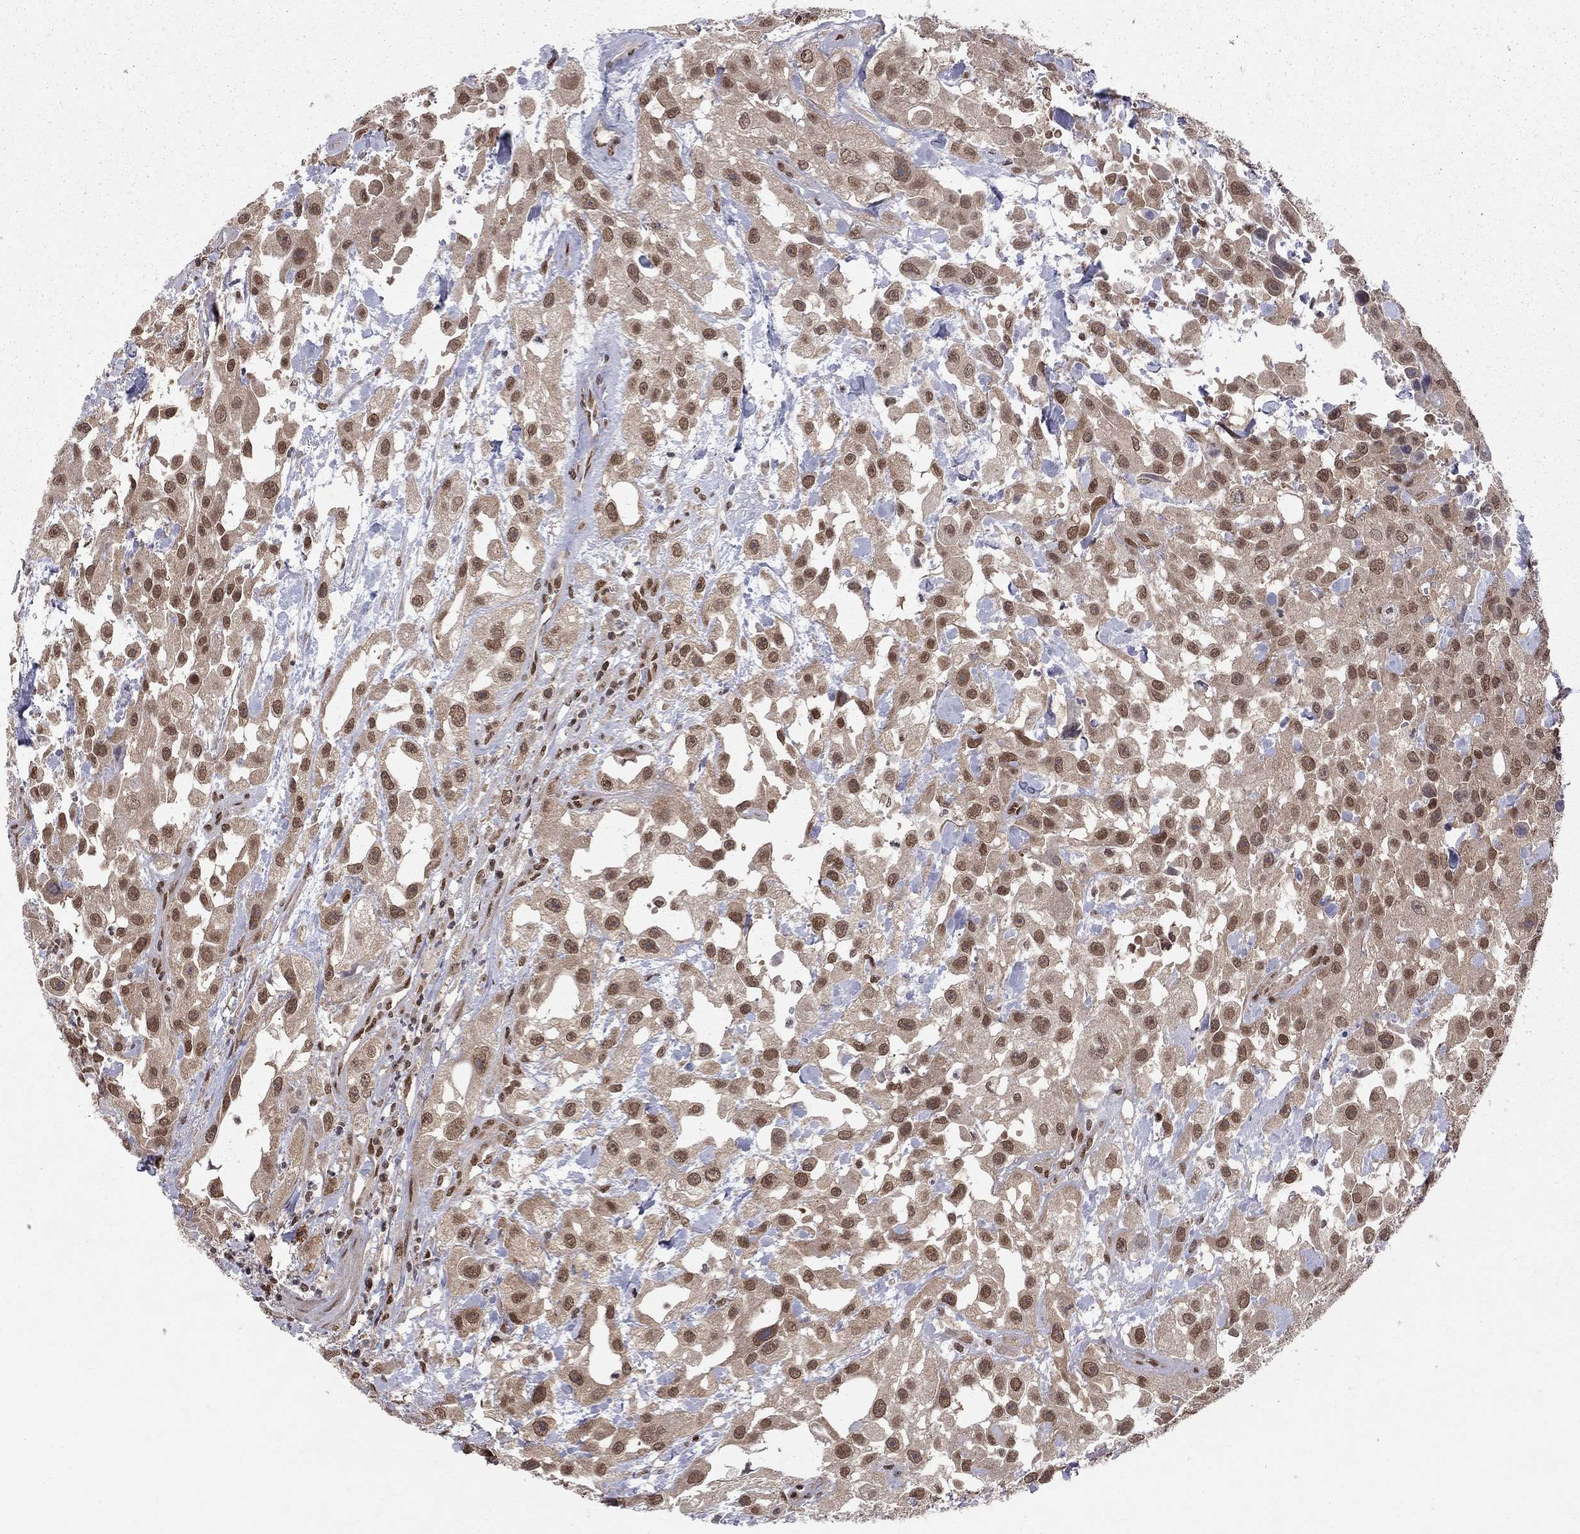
{"staining": {"intensity": "moderate", "quantity": ">75%", "location": "nuclear"}, "tissue": "urothelial cancer", "cell_type": "Tumor cells", "image_type": "cancer", "snomed": [{"axis": "morphology", "description": "Urothelial carcinoma, High grade"}, {"axis": "topography", "description": "Urinary bladder"}], "caption": "DAB (3,3'-diaminobenzidine) immunohistochemical staining of human urothelial carcinoma (high-grade) displays moderate nuclear protein positivity in about >75% of tumor cells.", "gene": "SAP30L", "patient": {"sex": "male", "age": 79}}